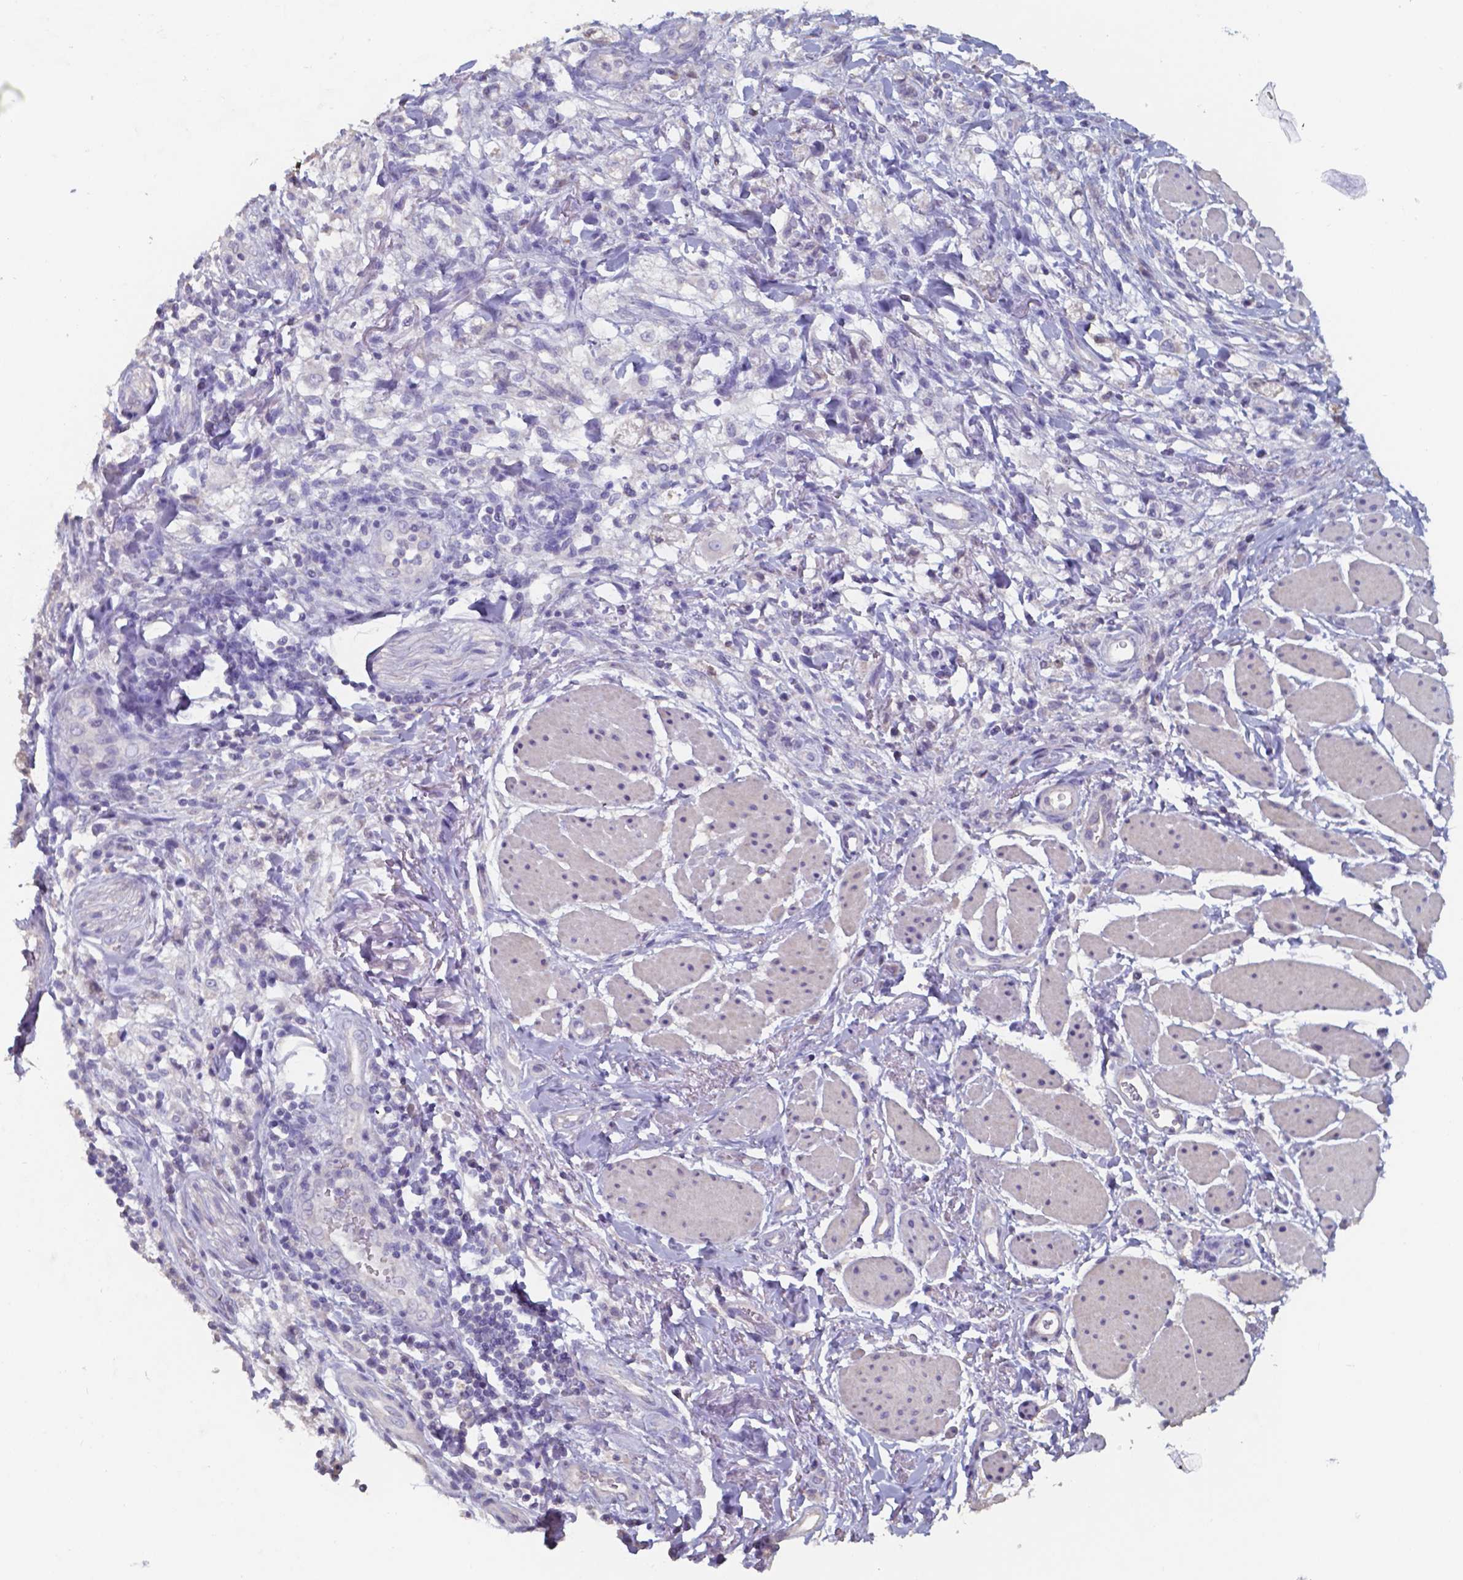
{"staining": {"intensity": "negative", "quantity": "none", "location": "none"}, "tissue": "stomach cancer", "cell_type": "Tumor cells", "image_type": "cancer", "snomed": [{"axis": "morphology", "description": "Adenocarcinoma, NOS"}, {"axis": "topography", "description": "Stomach"}], "caption": "Immunohistochemistry (IHC) histopathology image of neoplastic tissue: human stomach cancer (adenocarcinoma) stained with DAB (3,3'-diaminobenzidine) exhibits no significant protein staining in tumor cells.", "gene": "FOXJ1", "patient": {"sex": "female", "age": 60}}